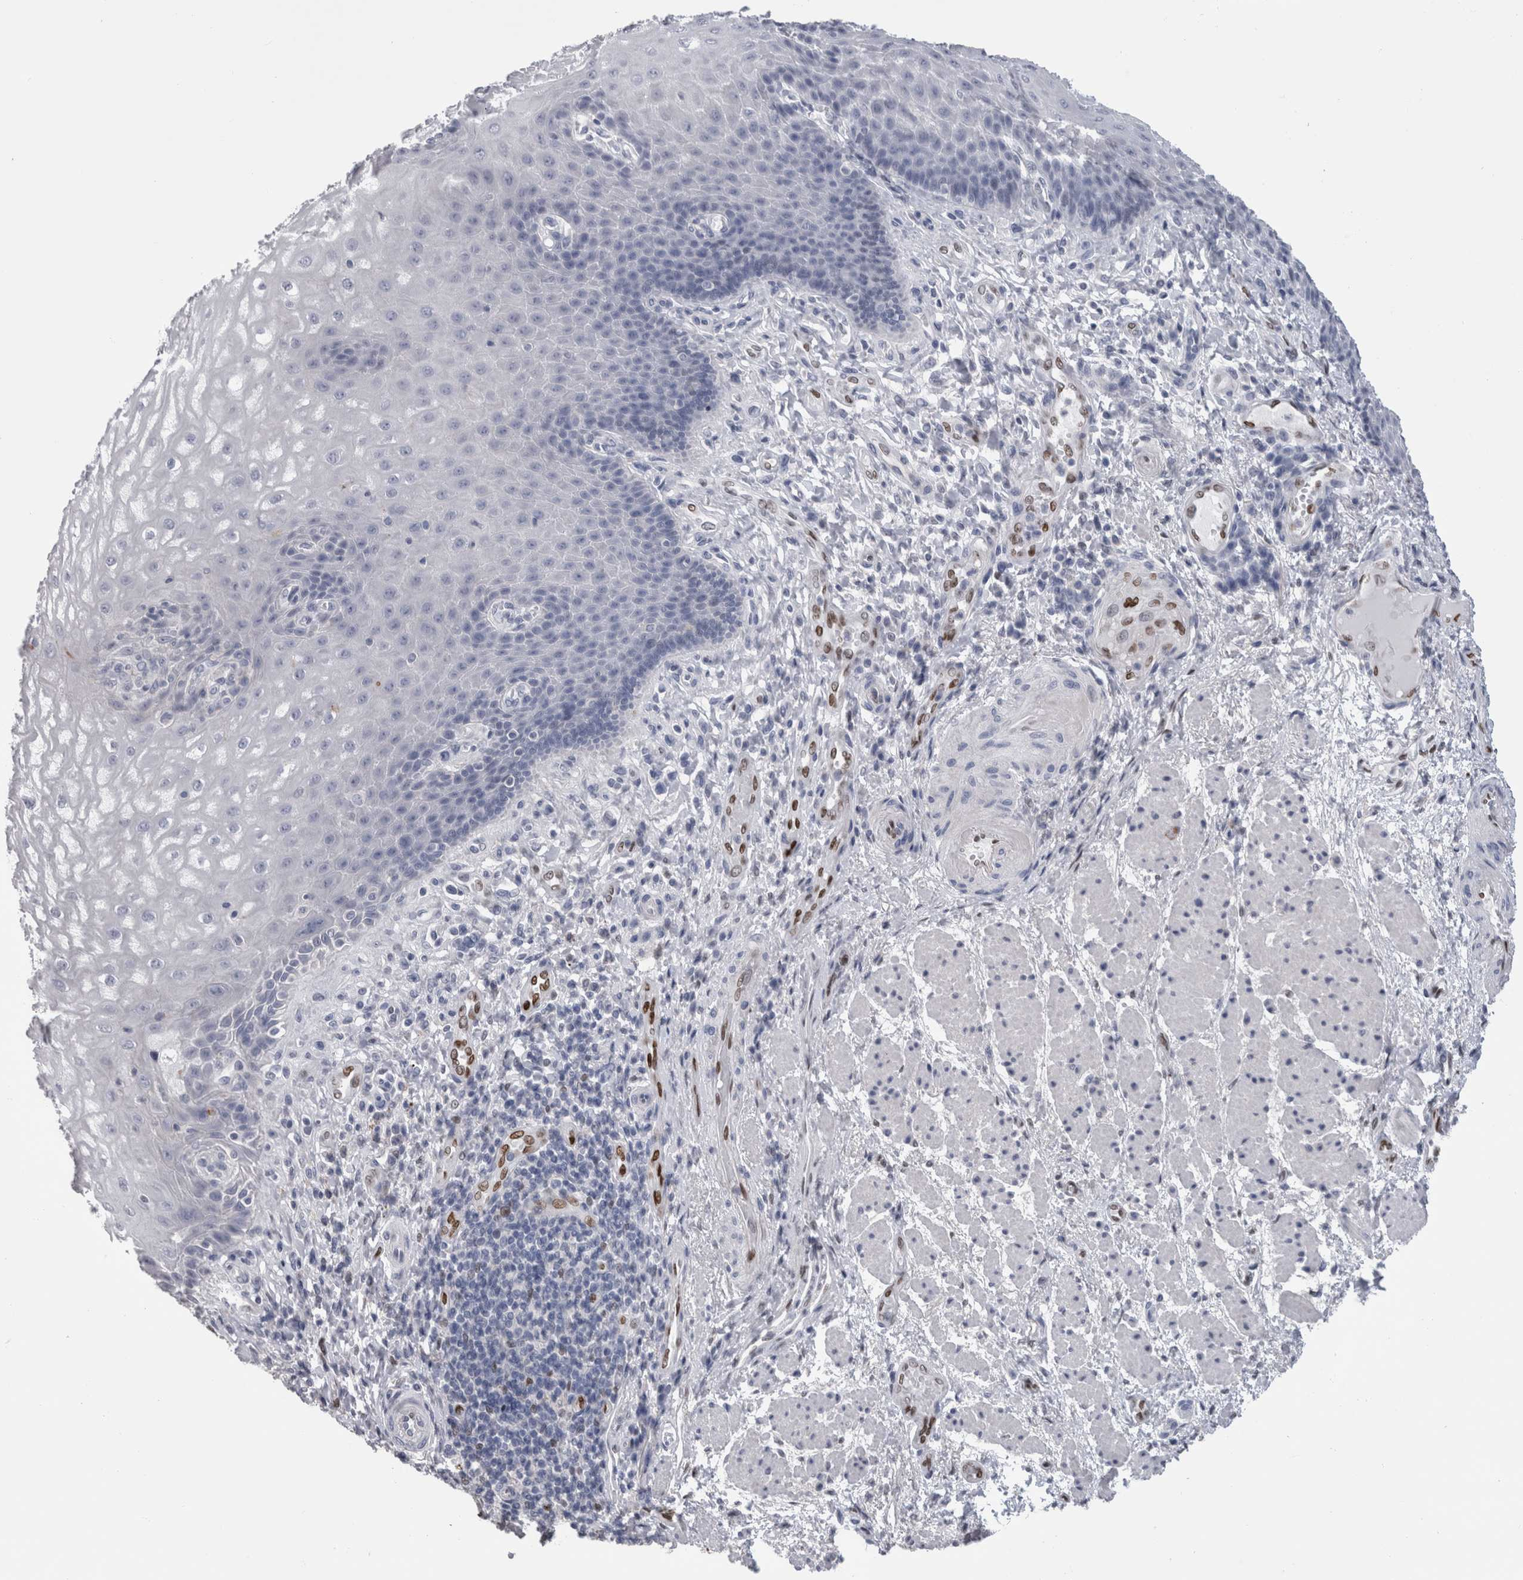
{"staining": {"intensity": "negative", "quantity": "none", "location": "none"}, "tissue": "esophagus", "cell_type": "Squamous epithelial cells", "image_type": "normal", "snomed": [{"axis": "morphology", "description": "Normal tissue, NOS"}, {"axis": "topography", "description": "Esophagus"}], "caption": "DAB (3,3'-diaminobenzidine) immunohistochemical staining of benign esophagus shows no significant positivity in squamous epithelial cells.", "gene": "IL33", "patient": {"sex": "male", "age": 54}}